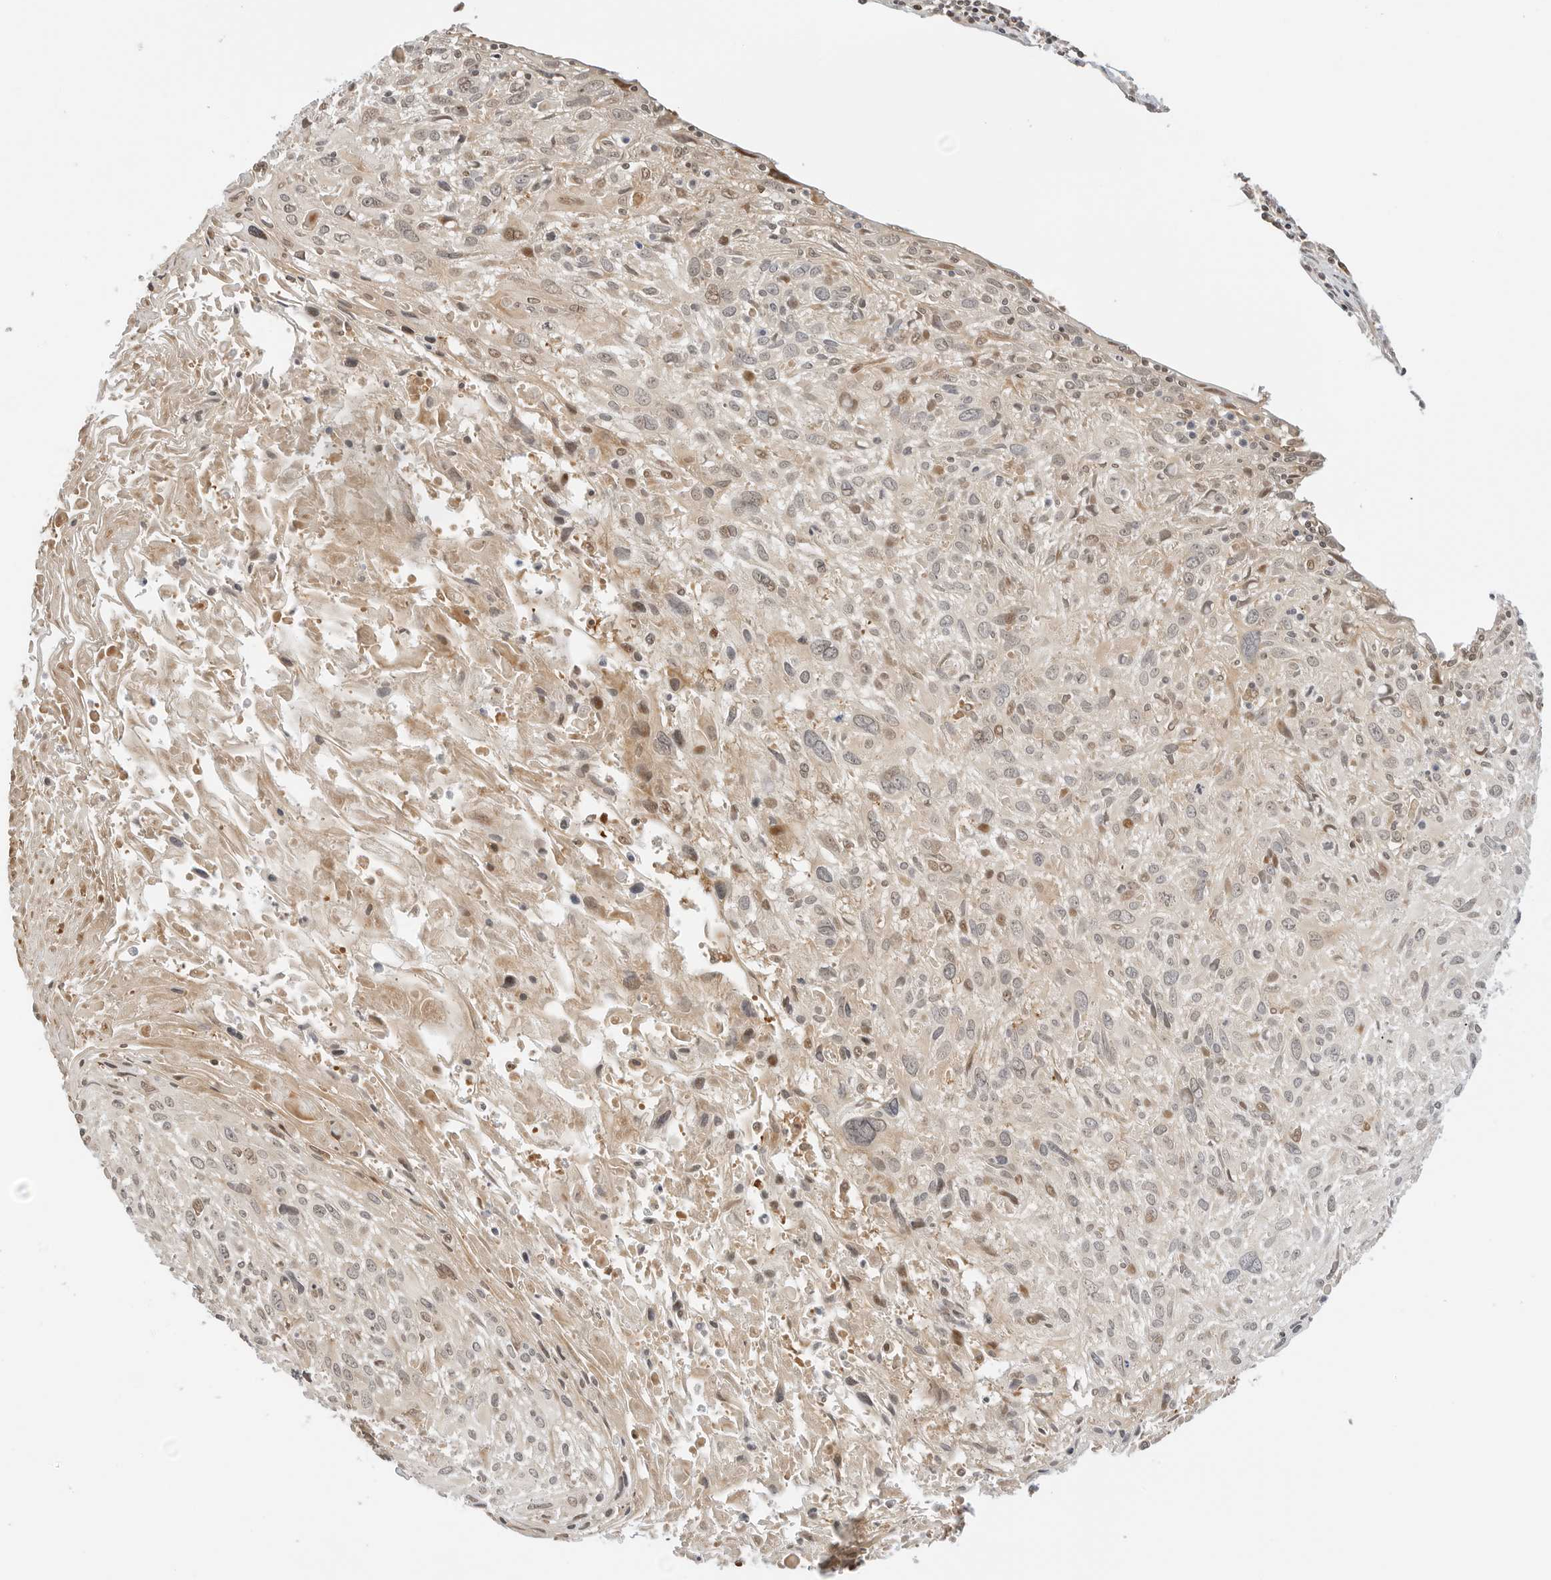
{"staining": {"intensity": "moderate", "quantity": "<25%", "location": "nuclear"}, "tissue": "cervical cancer", "cell_type": "Tumor cells", "image_type": "cancer", "snomed": [{"axis": "morphology", "description": "Squamous cell carcinoma, NOS"}, {"axis": "topography", "description": "Cervix"}], "caption": "Cervical cancer (squamous cell carcinoma) tissue shows moderate nuclear staining in approximately <25% of tumor cells", "gene": "GEM", "patient": {"sex": "female", "age": 51}}